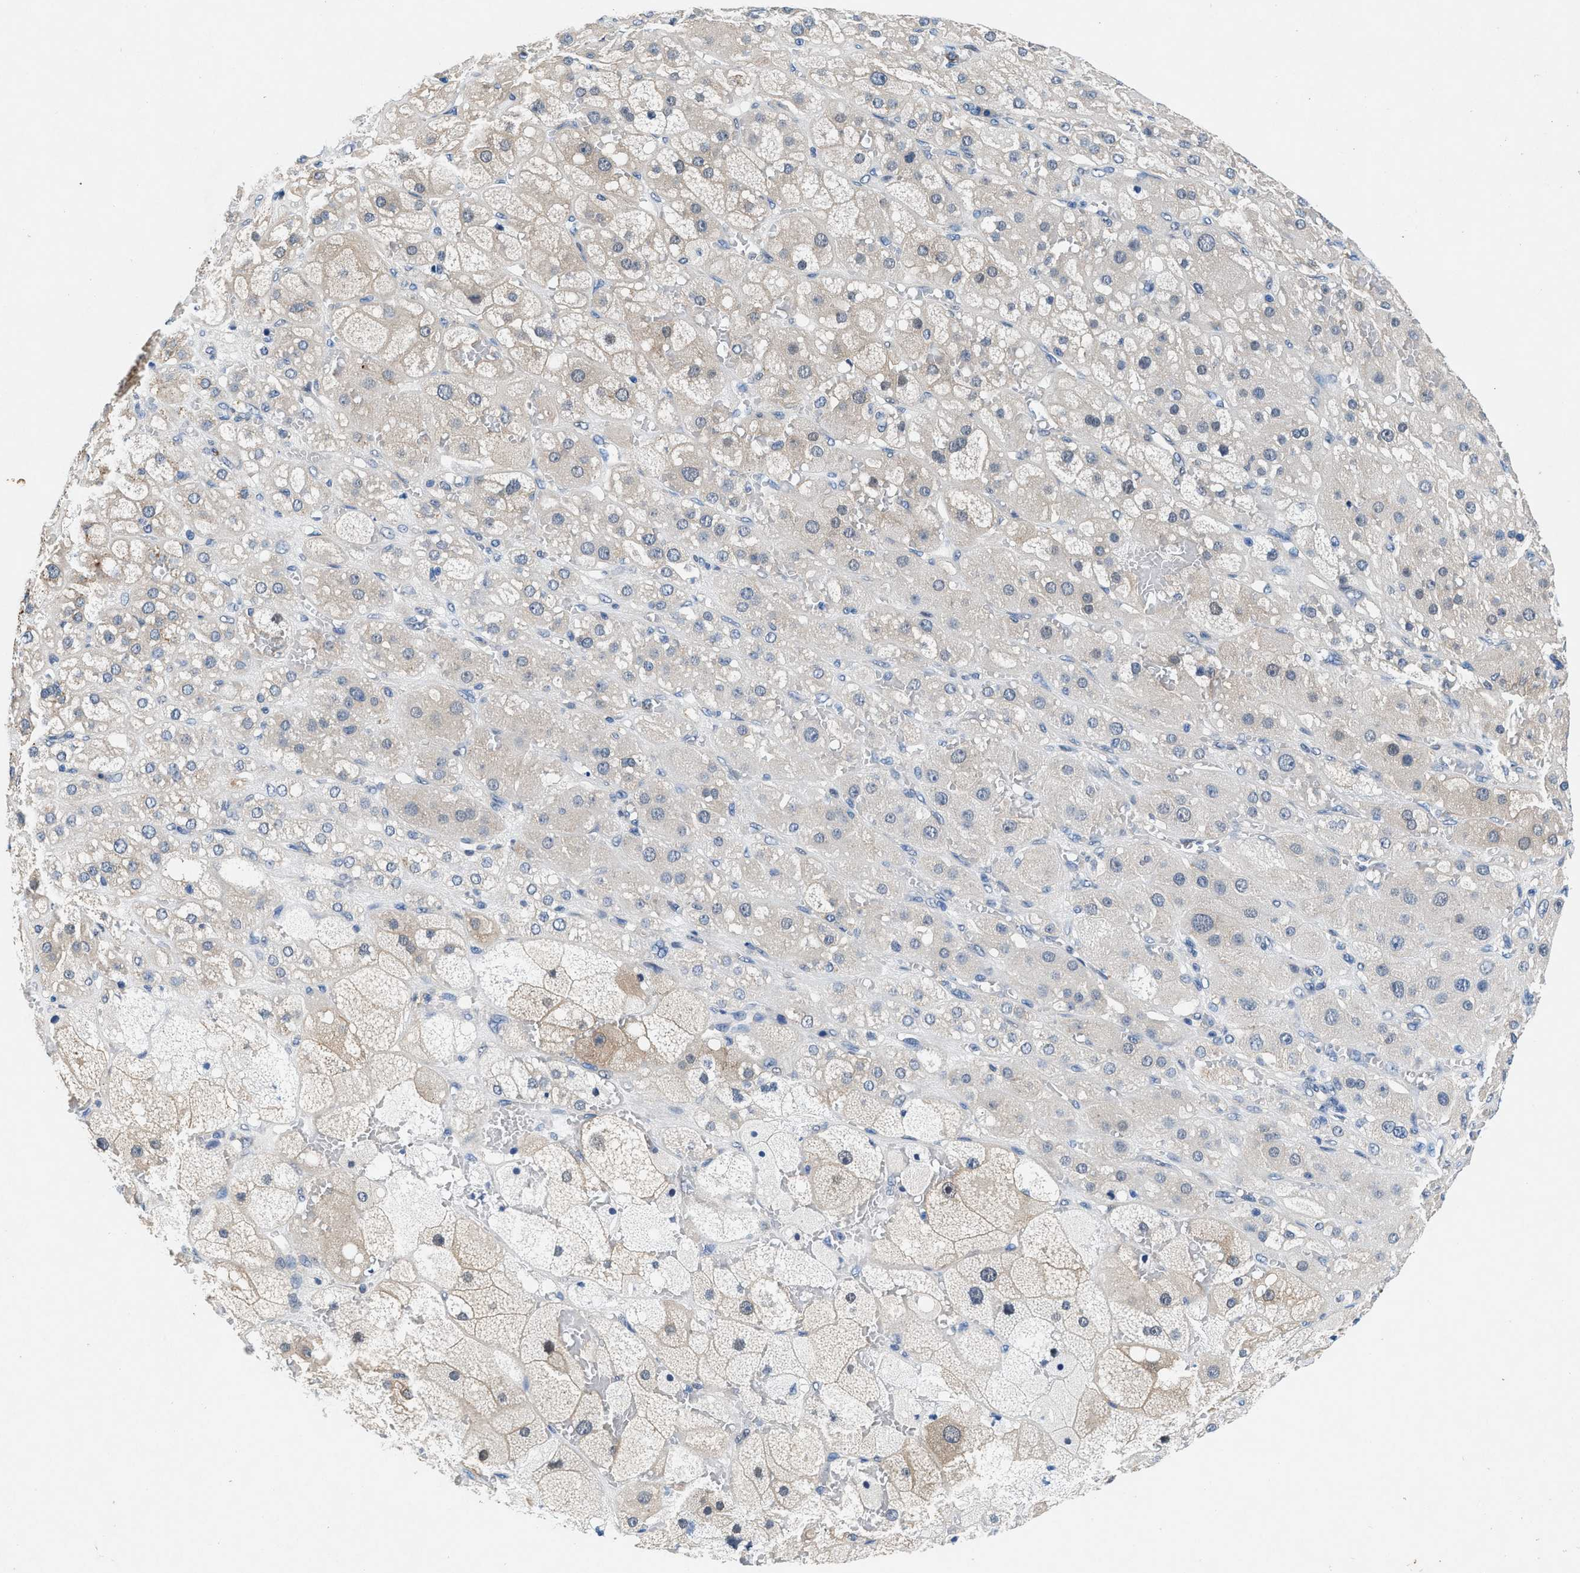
{"staining": {"intensity": "weak", "quantity": "<25%", "location": "cytoplasmic/membranous"}, "tissue": "adrenal gland", "cell_type": "Glandular cells", "image_type": "normal", "snomed": [{"axis": "morphology", "description": "Normal tissue, NOS"}, {"axis": "topography", "description": "Adrenal gland"}], "caption": "IHC of normal human adrenal gland demonstrates no expression in glandular cells. (DAB immunohistochemistry, high magnification).", "gene": "COPS2", "patient": {"sex": "female", "age": 47}}